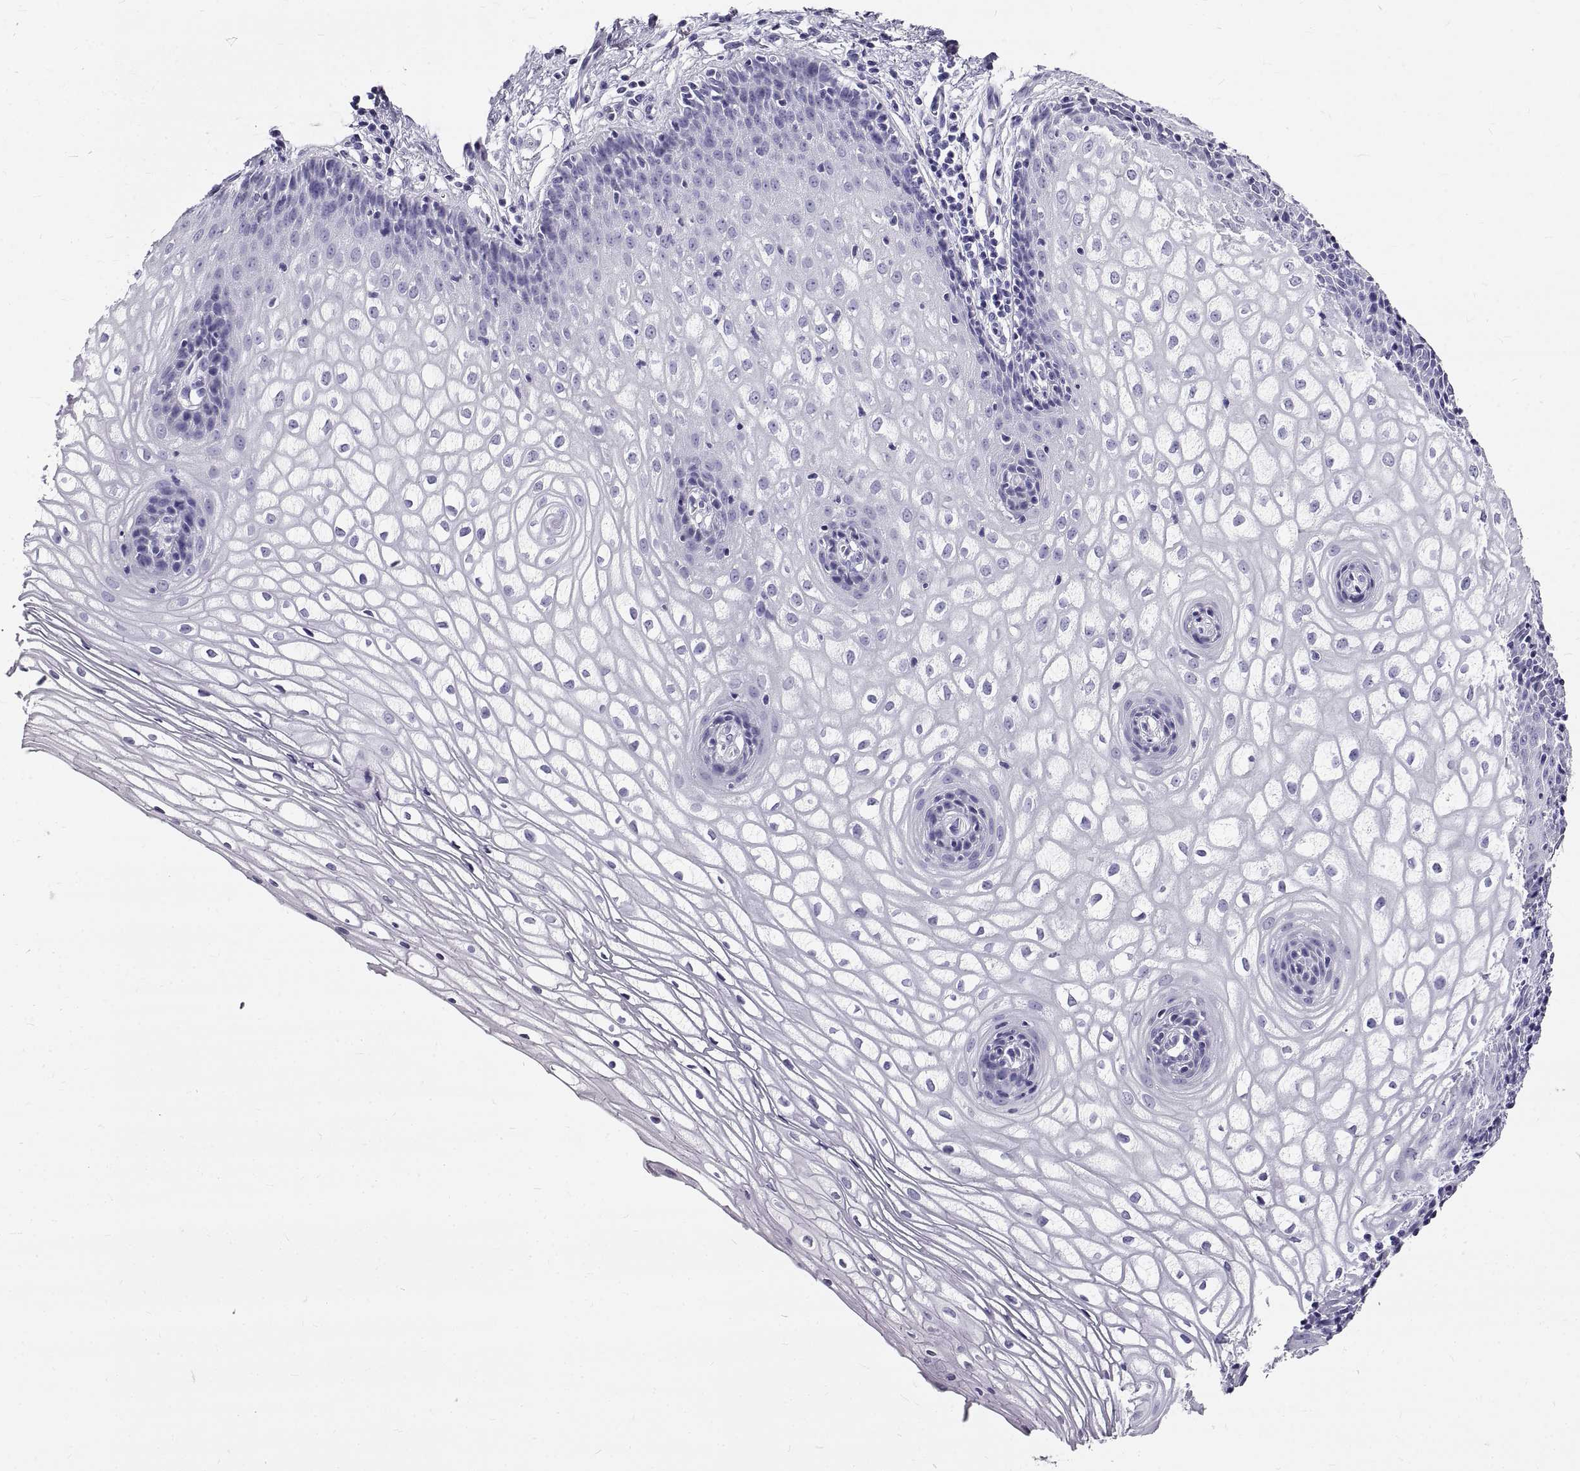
{"staining": {"intensity": "negative", "quantity": "none", "location": "none"}, "tissue": "vagina", "cell_type": "Squamous epithelial cells", "image_type": "normal", "snomed": [{"axis": "morphology", "description": "Normal tissue, NOS"}, {"axis": "topography", "description": "Vagina"}], "caption": "Immunohistochemical staining of benign human vagina reveals no significant staining in squamous epithelial cells.", "gene": "GNG12", "patient": {"sex": "female", "age": 34}}